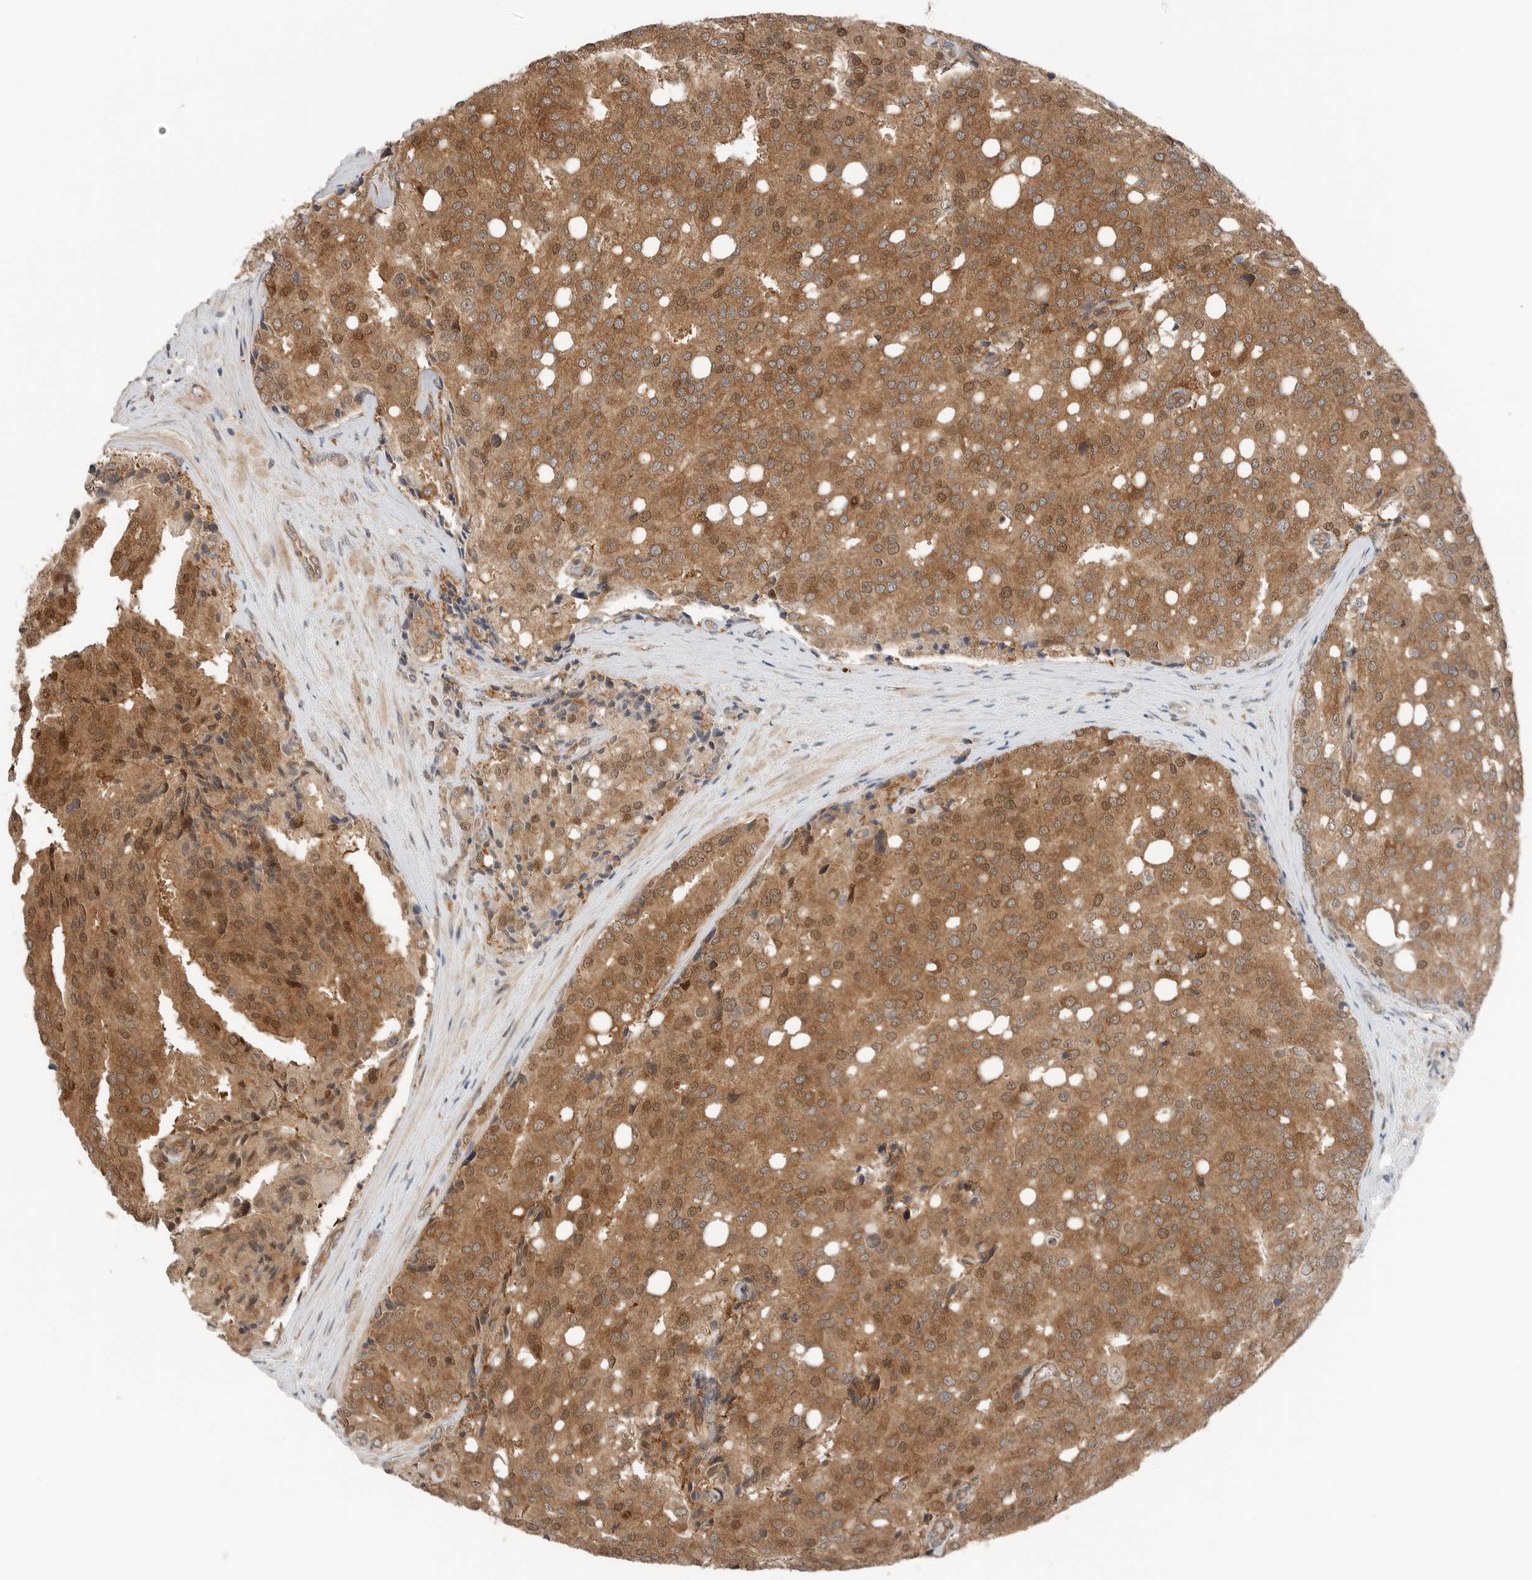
{"staining": {"intensity": "moderate", "quantity": ">75%", "location": "cytoplasmic/membranous,nuclear"}, "tissue": "prostate cancer", "cell_type": "Tumor cells", "image_type": "cancer", "snomed": [{"axis": "morphology", "description": "Adenocarcinoma, High grade"}, {"axis": "topography", "description": "Prostate"}], "caption": "High-magnification brightfield microscopy of prostate cancer (adenocarcinoma (high-grade)) stained with DAB (brown) and counterstained with hematoxylin (blue). tumor cells exhibit moderate cytoplasmic/membranous and nuclear expression is identified in approximately>75% of cells.", "gene": "XPNPEP1", "patient": {"sex": "male", "age": 50}}